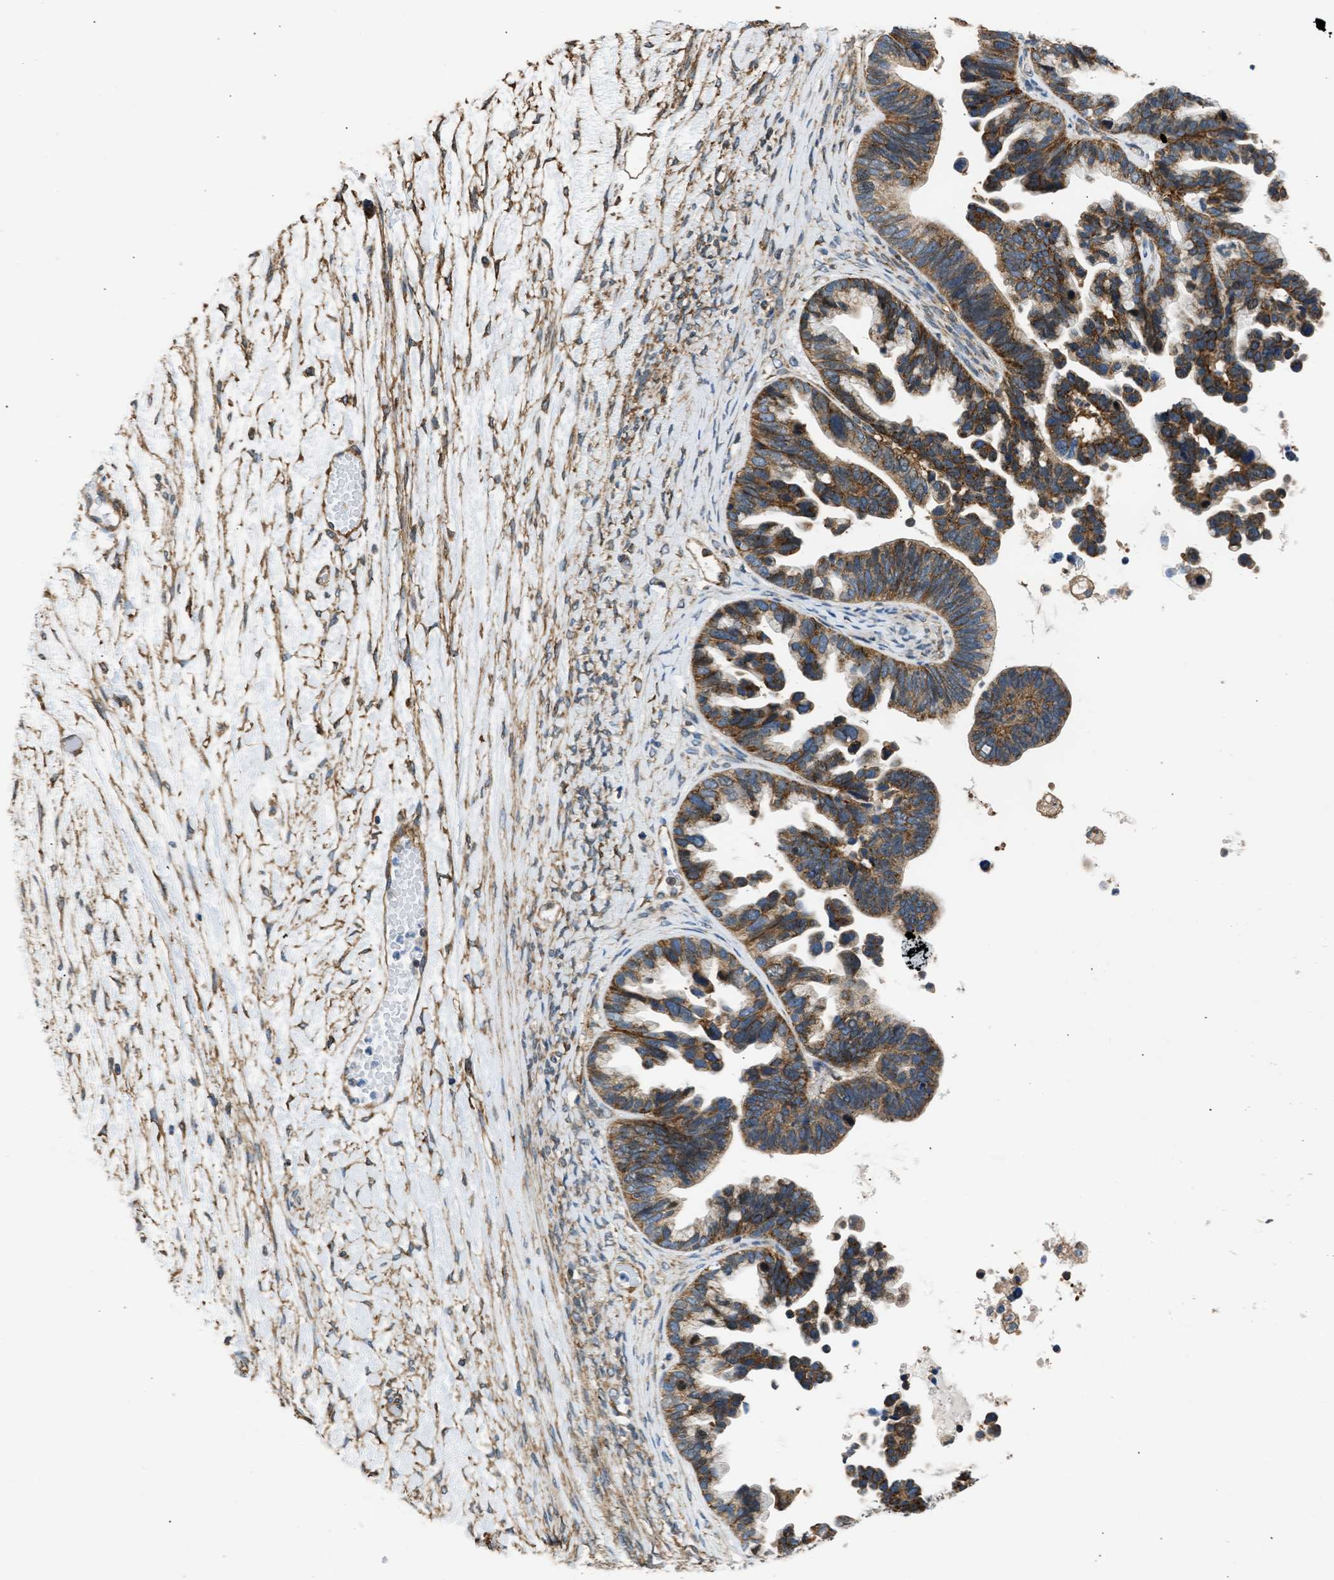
{"staining": {"intensity": "strong", "quantity": "25%-75%", "location": "cytoplasmic/membranous"}, "tissue": "ovarian cancer", "cell_type": "Tumor cells", "image_type": "cancer", "snomed": [{"axis": "morphology", "description": "Cystadenocarcinoma, serous, NOS"}, {"axis": "topography", "description": "Ovary"}], "caption": "A photomicrograph of ovarian serous cystadenocarcinoma stained for a protein shows strong cytoplasmic/membranous brown staining in tumor cells.", "gene": "SEPTIN2", "patient": {"sex": "female", "age": 56}}